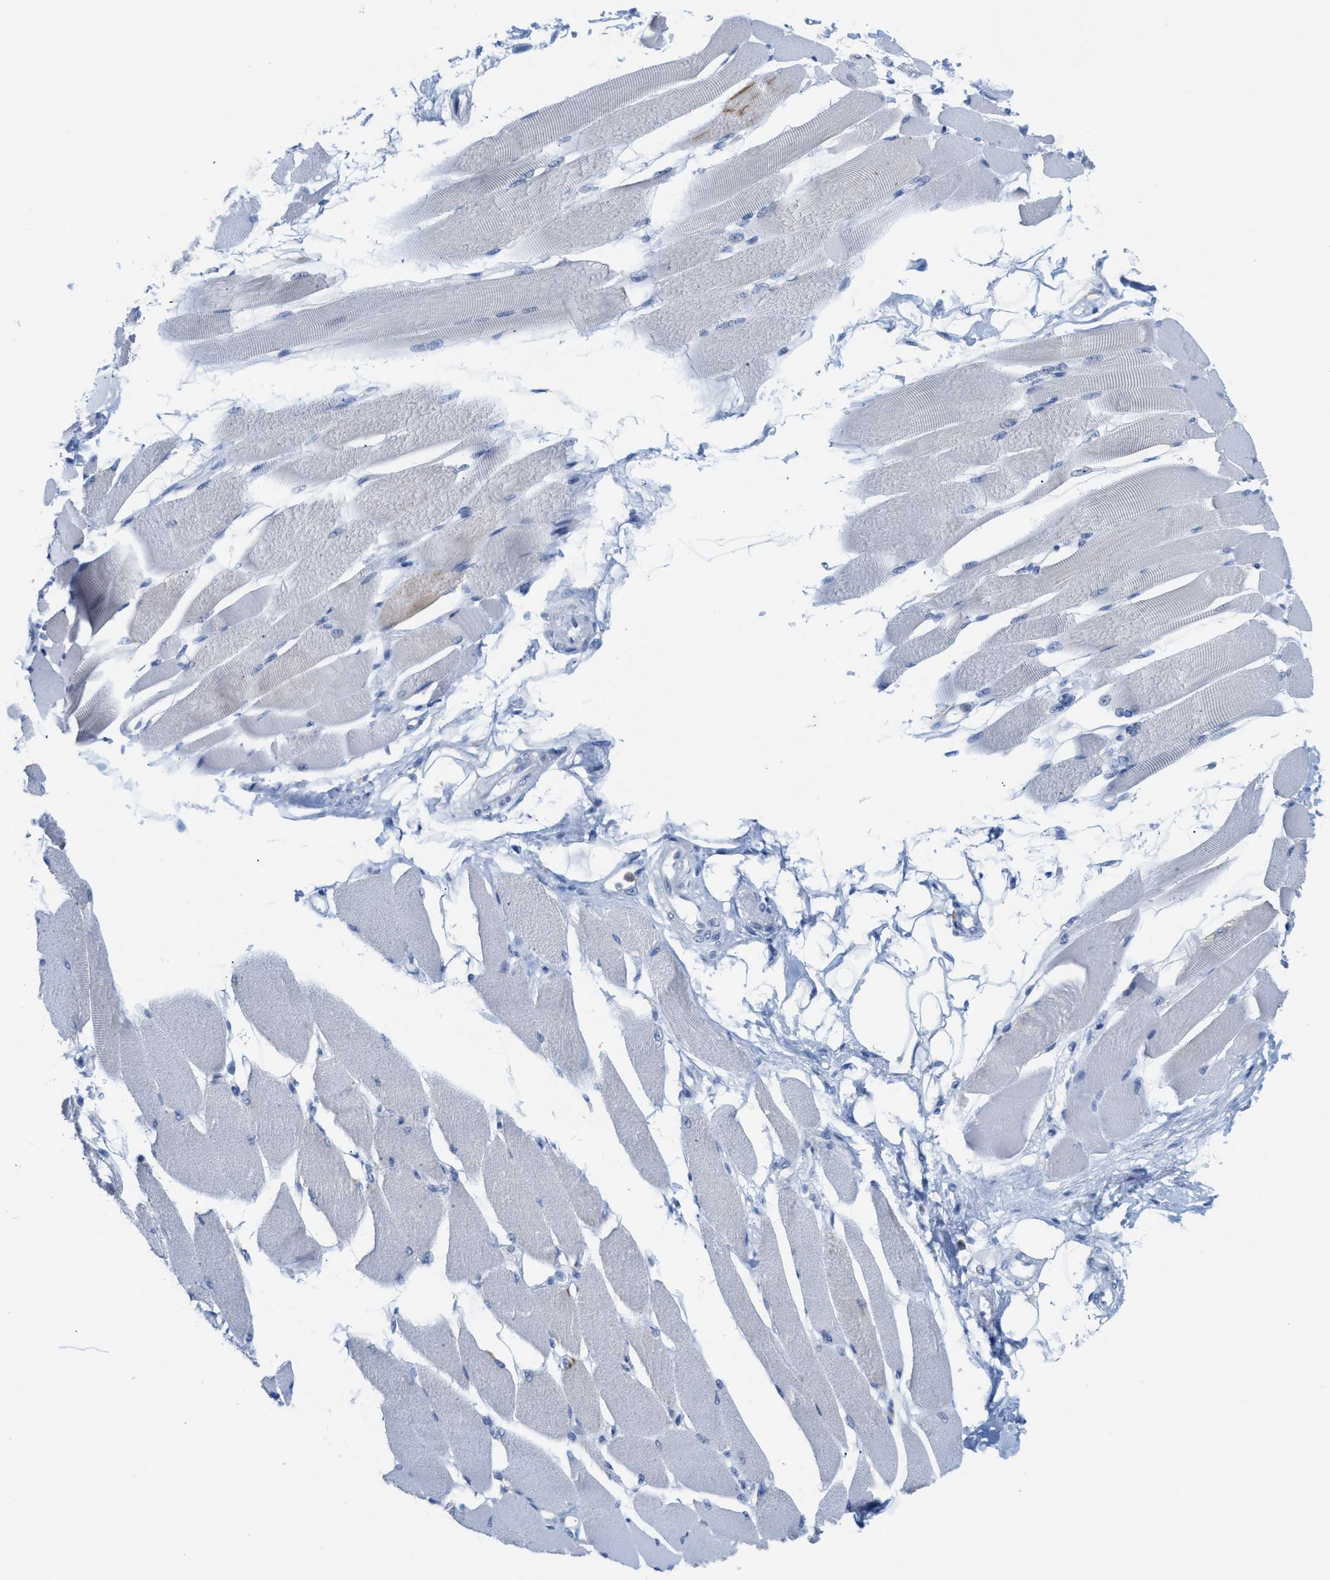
{"staining": {"intensity": "weak", "quantity": "<25%", "location": "cytoplasmic/membranous"}, "tissue": "skeletal muscle", "cell_type": "Myocytes", "image_type": "normal", "snomed": [{"axis": "morphology", "description": "Normal tissue, NOS"}, {"axis": "topography", "description": "Skeletal muscle"}, {"axis": "topography", "description": "Peripheral nerve tissue"}], "caption": "Immunohistochemistry (IHC) of normal skeletal muscle demonstrates no staining in myocytes. Brightfield microscopy of IHC stained with DAB (3,3'-diaminobenzidine) (brown) and hematoxylin (blue), captured at high magnification.", "gene": "IL16", "patient": {"sex": "female", "age": 84}}